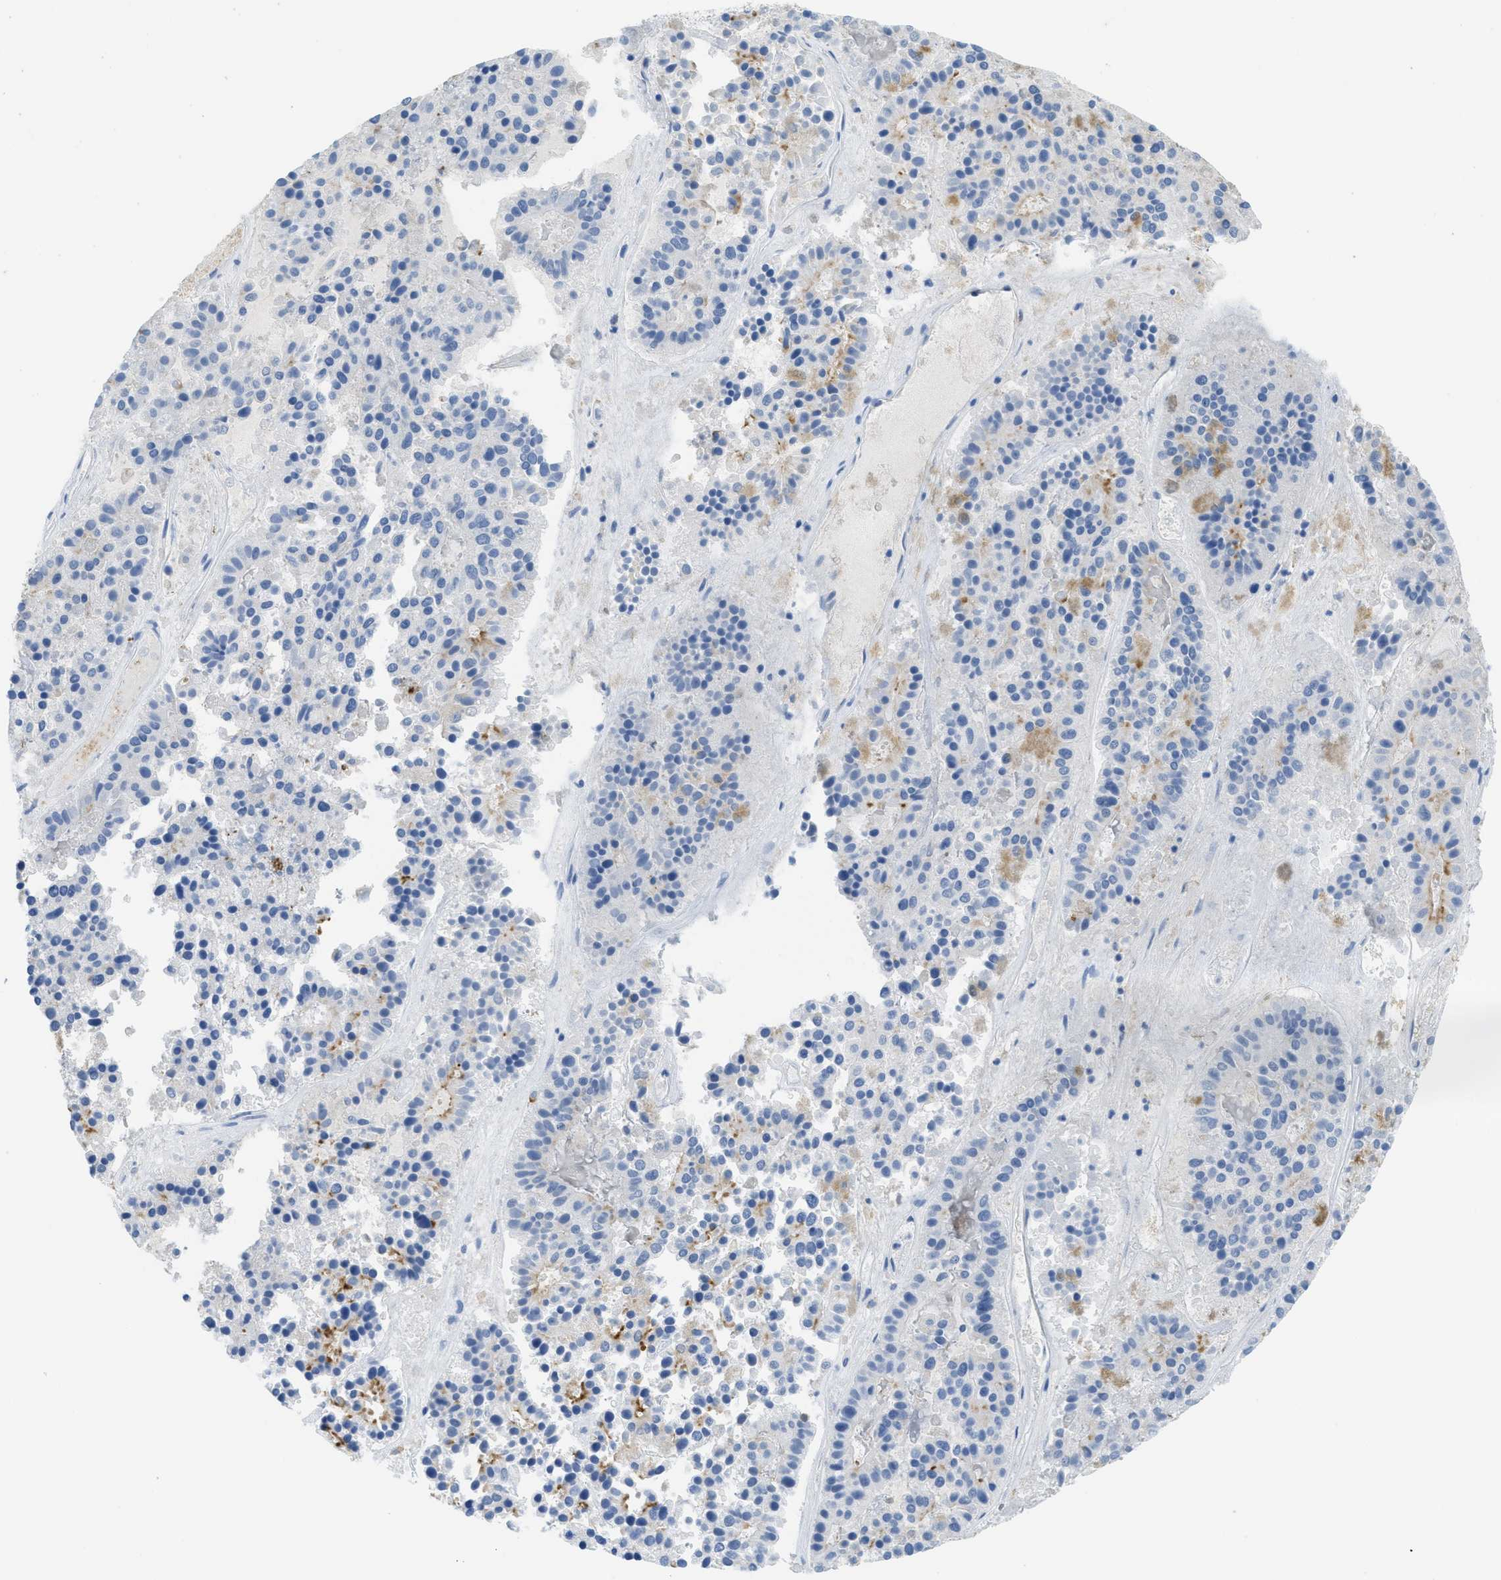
{"staining": {"intensity": "negative", "quantity": "none", "location": "none"}, "tissue": "pancreatic cancer", "cell_type": "Tumor cells", "image_type": "cancer", "snomed": [{"axis": "morphology", "description": "Adenocarcinoma, NOS"}, {"axis": "topography", "description": "Pancreas"}], "caption": "Protein analysis of adenocarcinoma (pancreatic) exhibits no significant staining in tumor cells.", "gene": "WDR4", "patient": {"sex": "male", "age": 50}}